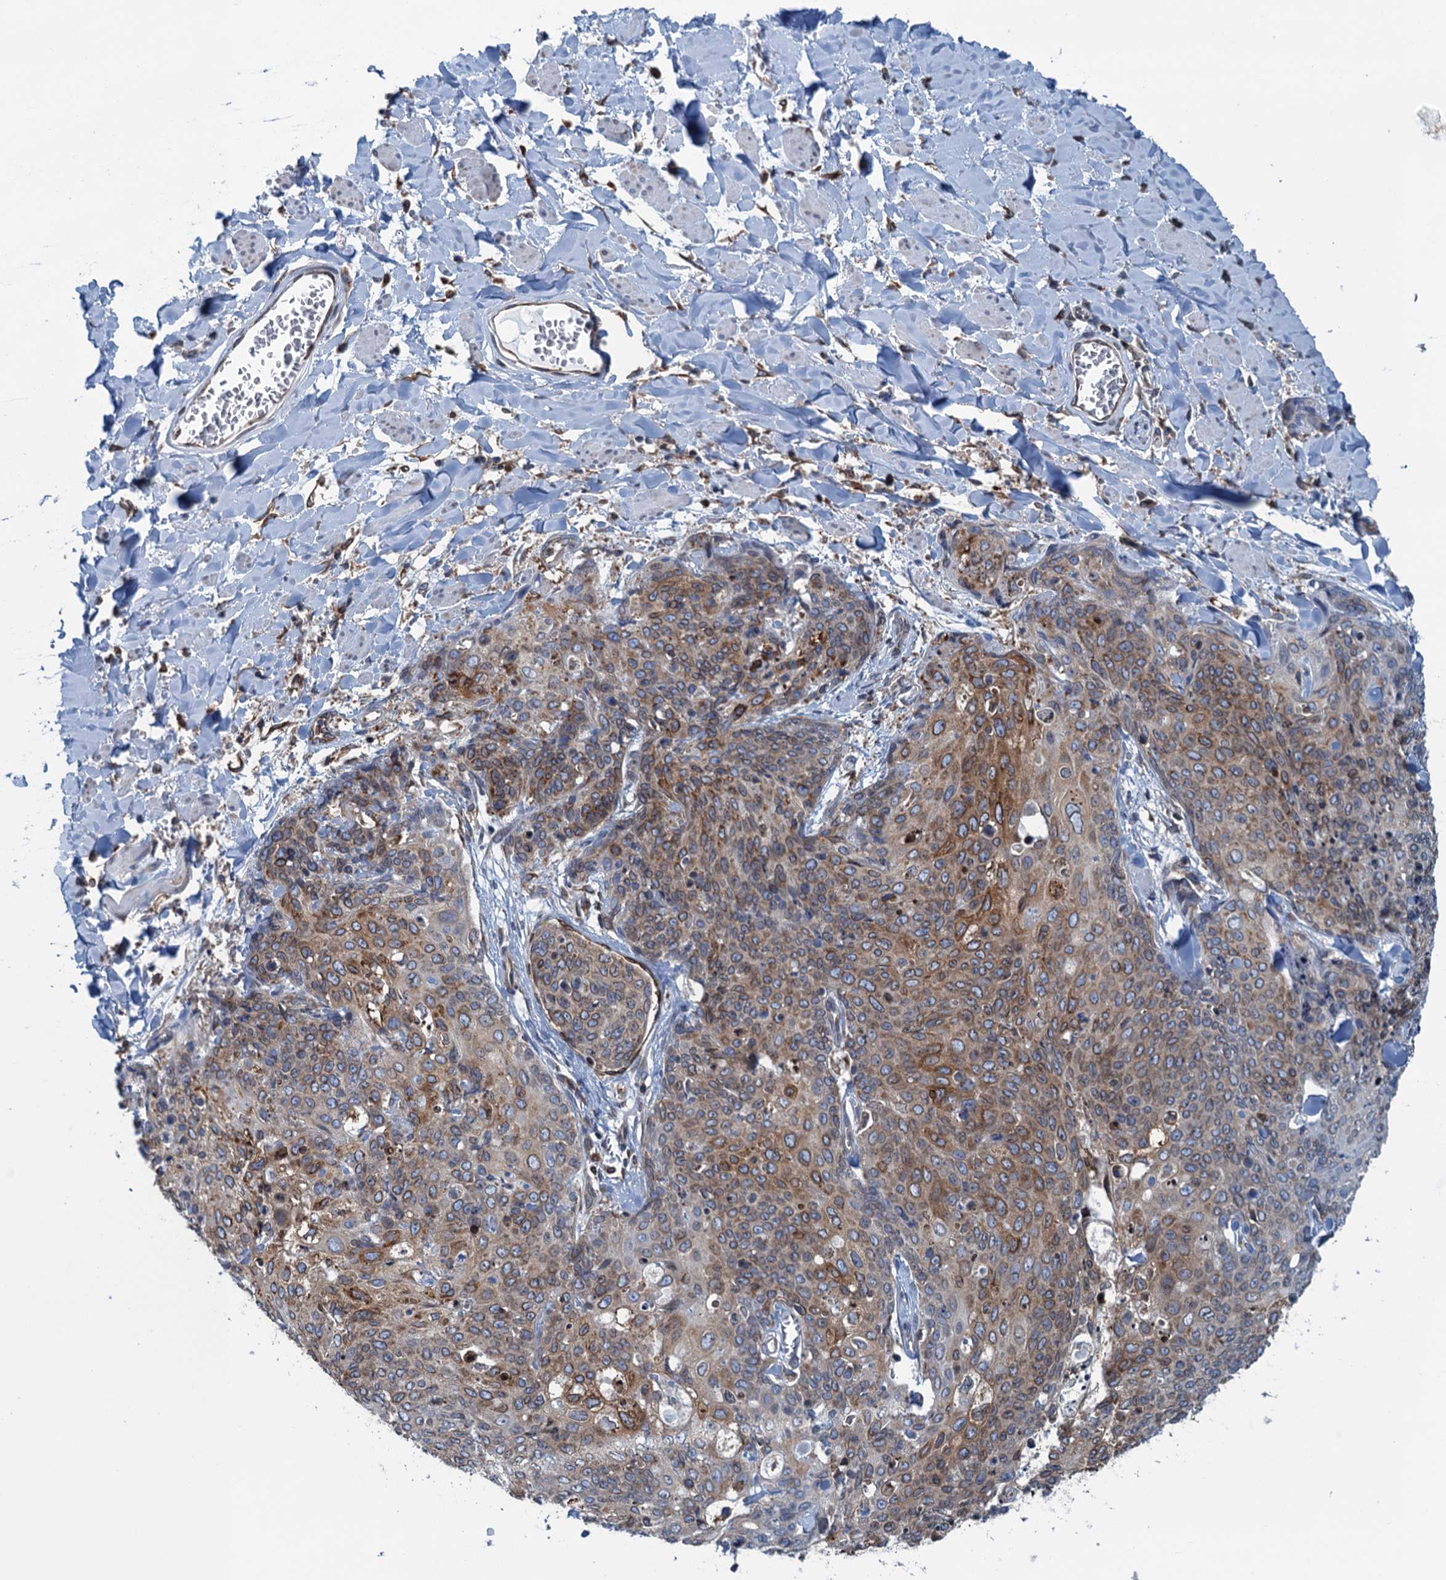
{"staining": {"intensity": "moderate", "quantity": "25%-75%", "location": "cytoplasmic/membranous"}, "tissue": "skin cancer", "cell_type": "Tumor cells", "image_type": "cancer", "snomed": [{"axis": "morphology", "description": "Squamous cell carcinoma, NOS"}, {"axis": "topography", "description": "Skin"}, {"axis": "topography", "description": "Vulva"}], "caption": "Immunohistochemistry of human squamous cell carcinoma (skin) reveals medium levels of moderate cytoplasmic/membranous positivity in approximately 25%-75% of tumor cells. (DAB IHC, brown staining for protein, blue staining for nuclei).", "gene": "TMEM205", "patient": {"sex": "female", "age": 85}}